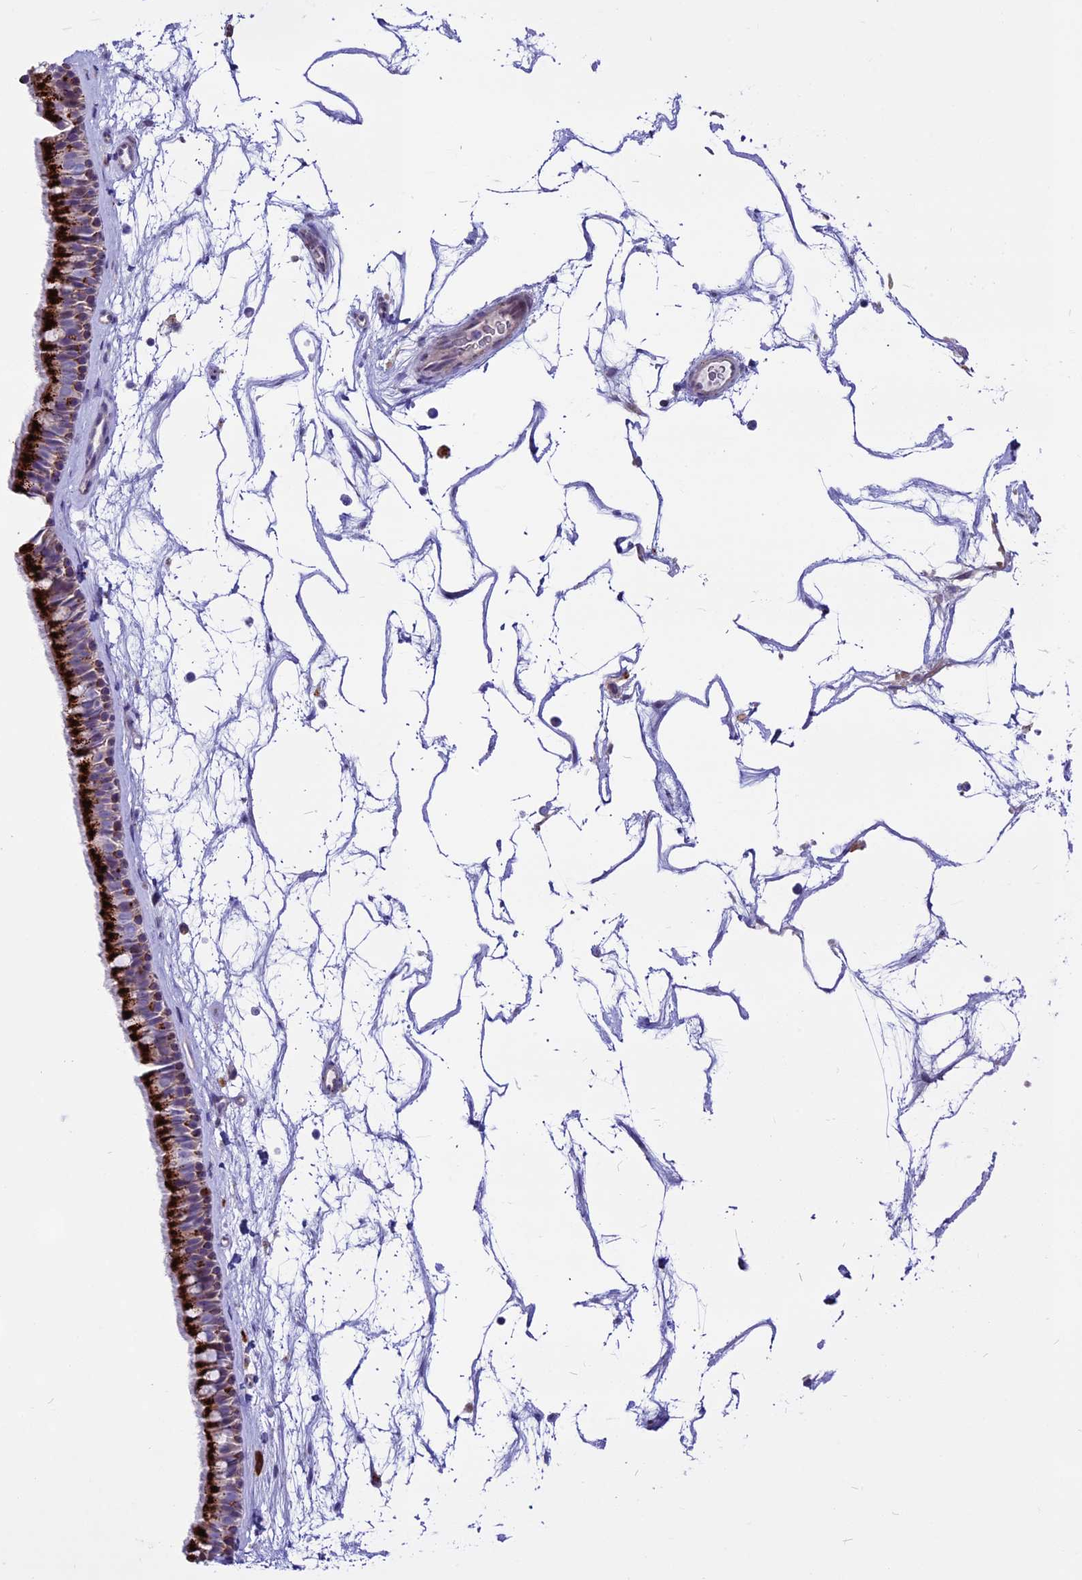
{"staining": {"intensity": "strong", "quantity": ">75%", "location": "cytoplasmic/membranous"}, "tissue": "nasopharynx", "cell_type": "Respiratory epithelial cells", "image_type": "normal", "snomed": [{"axis": "morphology", "description": "Normal tissue, NOS"}, {"axis": "topography", "description": "Nasopharynx"}], "caption": "Respiratory epithelial cells display high levels of strong cytoplasmic/membranous staining in about >75% of cells in unremarkable nasopharynx. The staining was performed using DAB (3,3'-diaminobenzidine), with brown indicating positive protein expression. Nuclei are stained blue with hematoxylin.", "gene": "THRSP", "patient": {"sex": "male", "age": 64}}